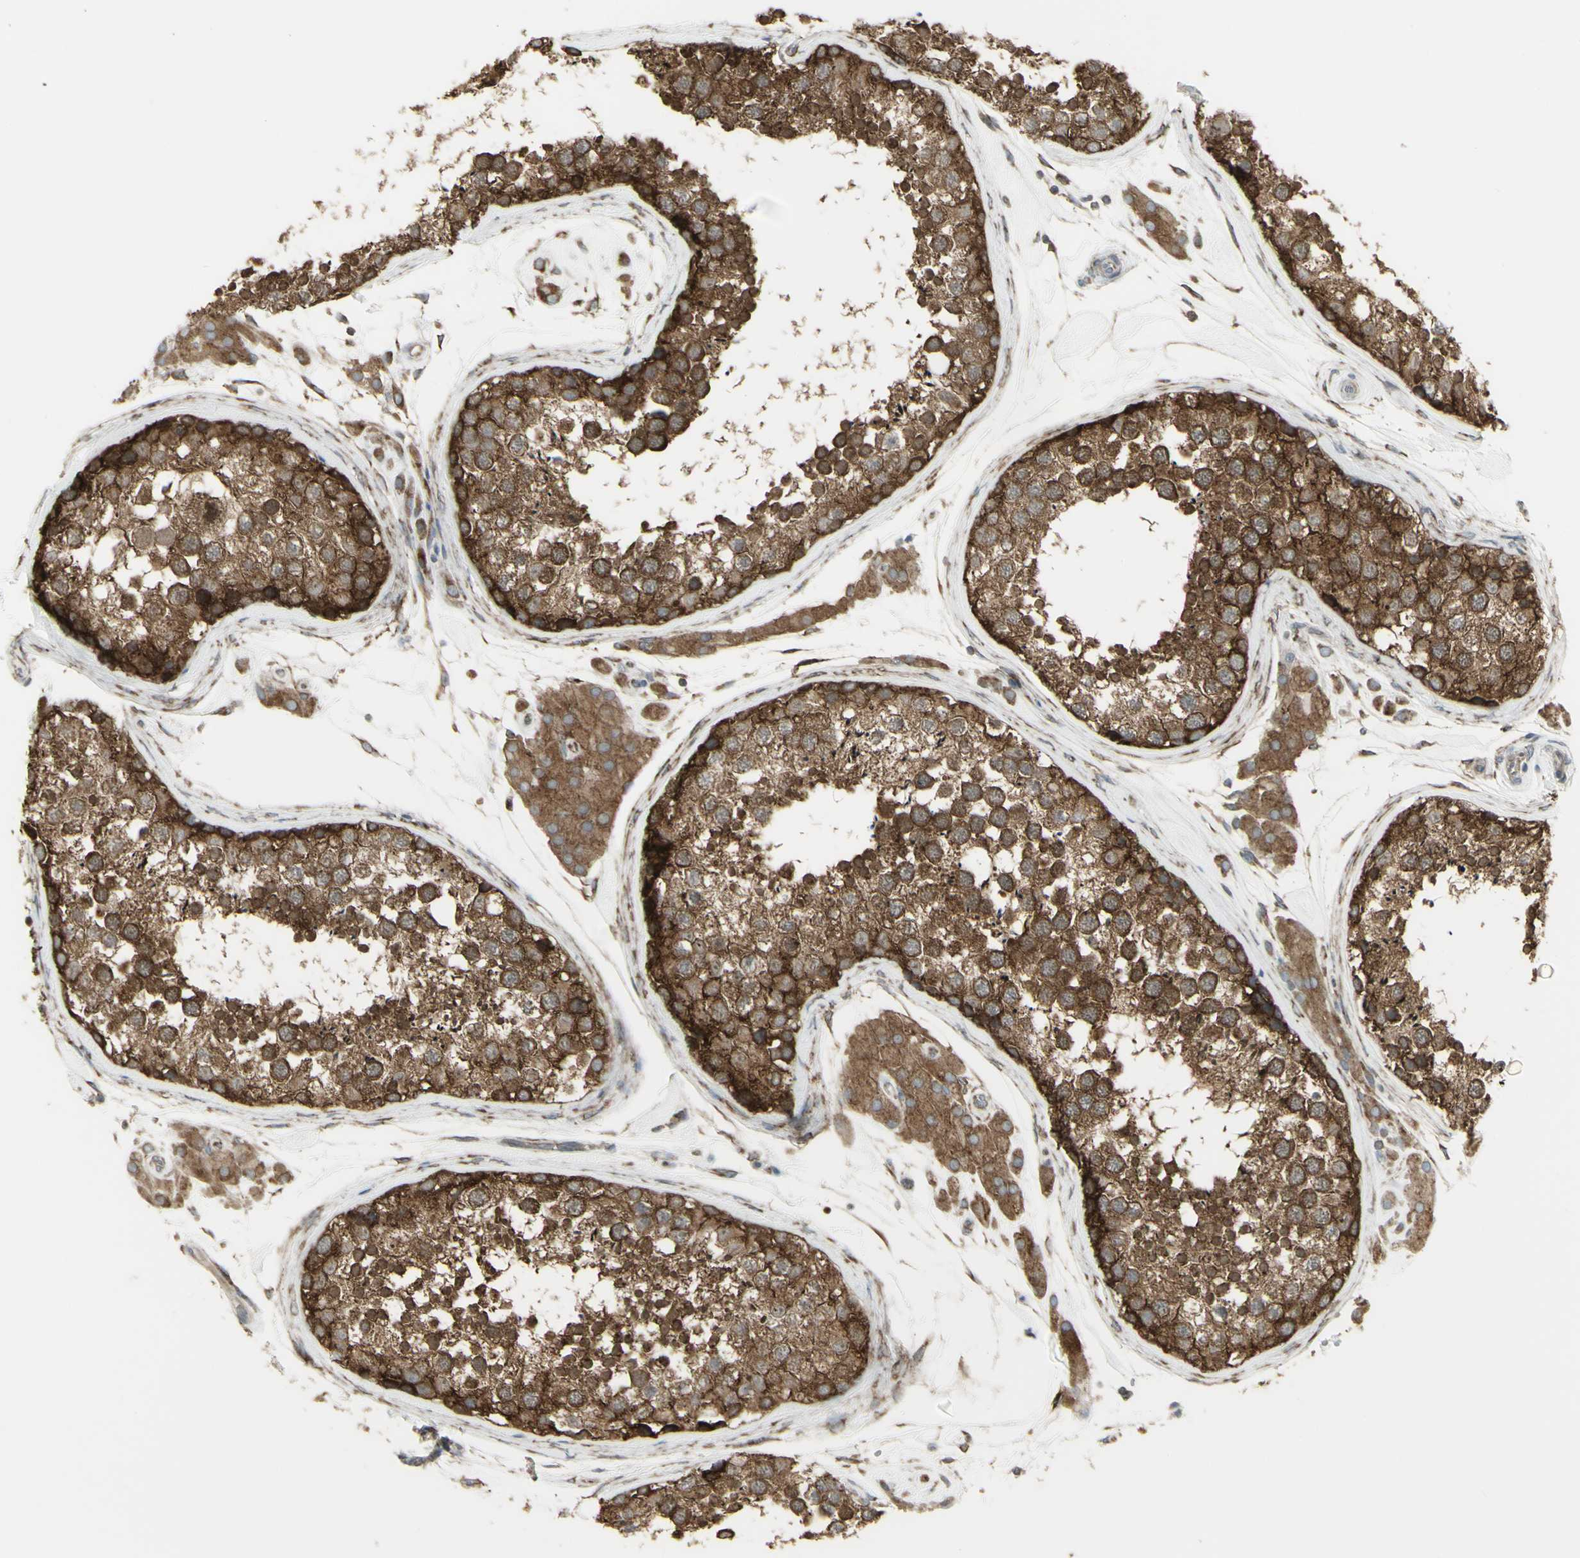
{"staining": {"intensity": "strong", "quantity": ">75%", "location": "cytoplasmic/membranous"}, "tissue": "testis", "cell_type": "Cells in seminiferous ducts", "image_type": "normal", "snomed": [{"axis": "morphology", "description": "Normal tissue, NOS"}, {"axis": "topography", "description": "Testis"}], "caption": "This is an image of immunohistochemistry (IHC) staining of benign testis, which shows strong expression in the cytoplasmic/membranous of cells in seminiferous ducts.", "gene": "FKBP3", "patient": {"sex": "male", "age": 46}}